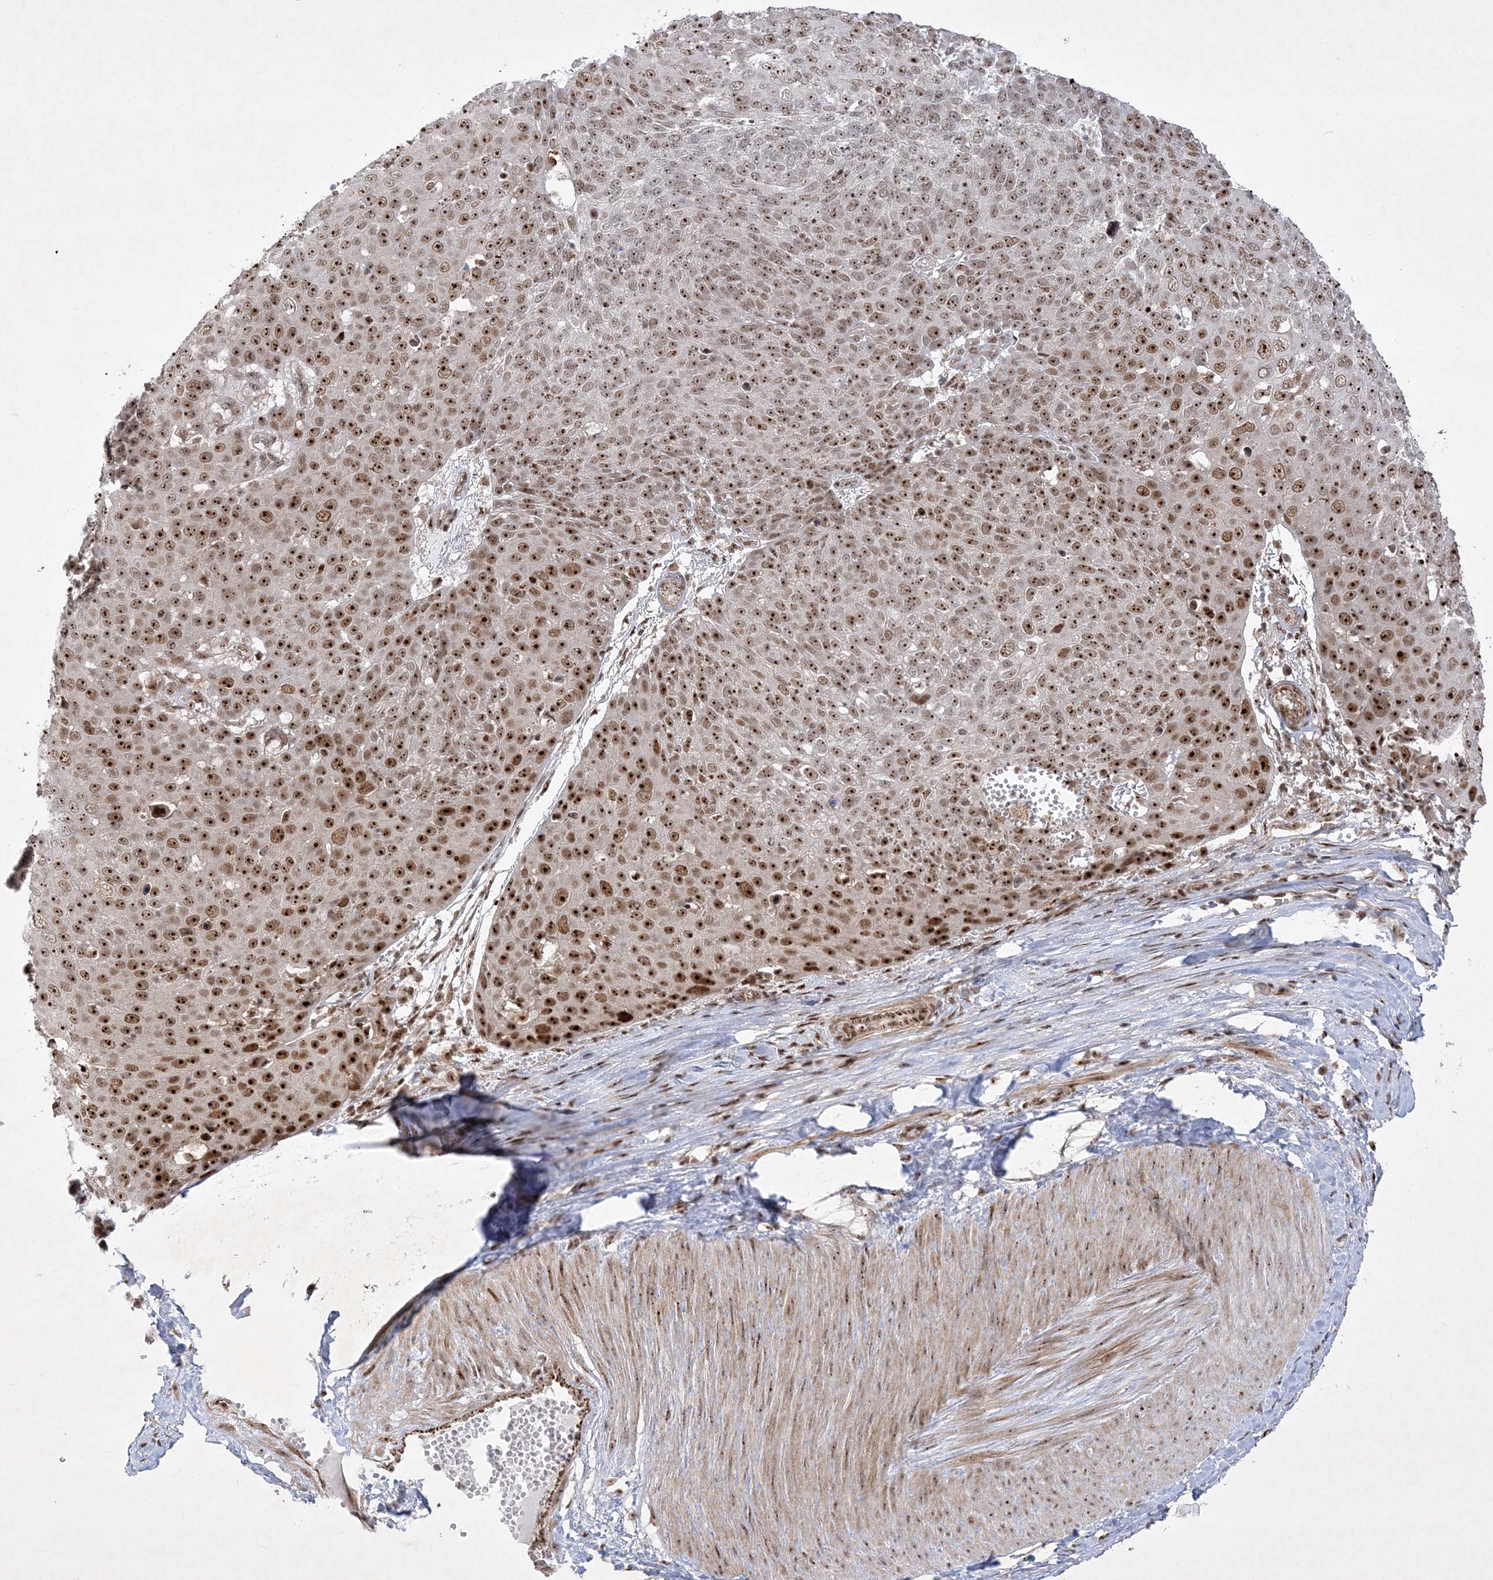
{"staining": {"intensity": "strong", "quantity": "25%-75%", "location": "nuclear"}, "tissue": "skin cancer", "cell_type": "Tumor cells", "image_type": "cancer", "snomed": [{"axis": "morphology", "description": "Squamous cell carcinoma, NOS"}, {"axis": "topography", "description": "Skin"}], "caption": "Skin cancer was stained to show a protein in brown. There is high levels of strong nuclear expression in about 25%-75% of tumor cells.", "gene": "NPM3", "patient": {"sex": "male", "age": 71}}